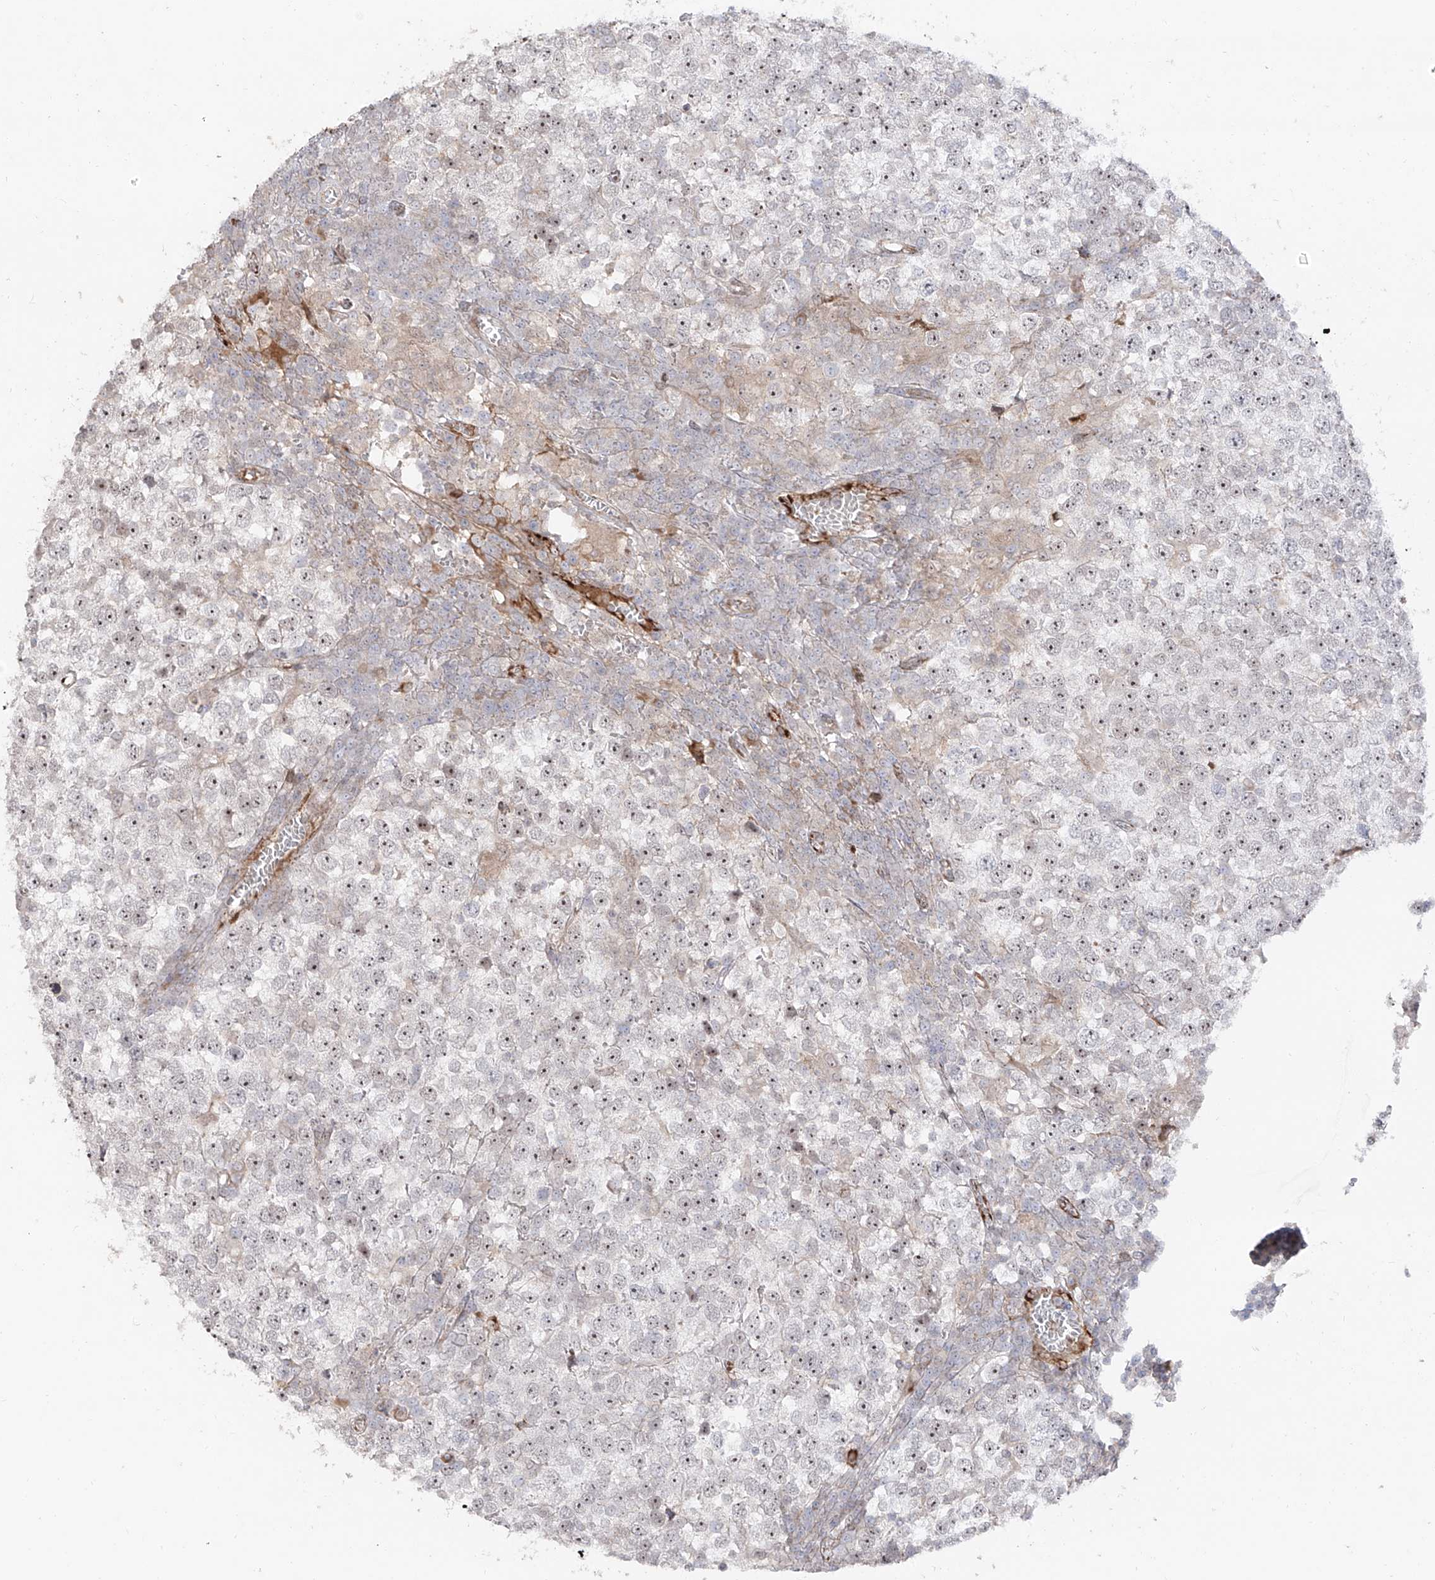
{"staining": {"intensity": "weak", "quantity": "<25%", "location": "nuclear"}, "tissue": "testis cancer", "cell_type": "Tumor cells", "image_type": "cancer", "snomed": [{"axis": "morphology", "description": "Seminoma, NOS"}, {"axis": "topography", "description": "Testis"}], "caption": "Testis cancer (seminoma) was stained to show a protein in brown. There is no significant positivity in tumor cells.", "gene": "ZNF180", "patient": {"sex": "male", "age": 65}}